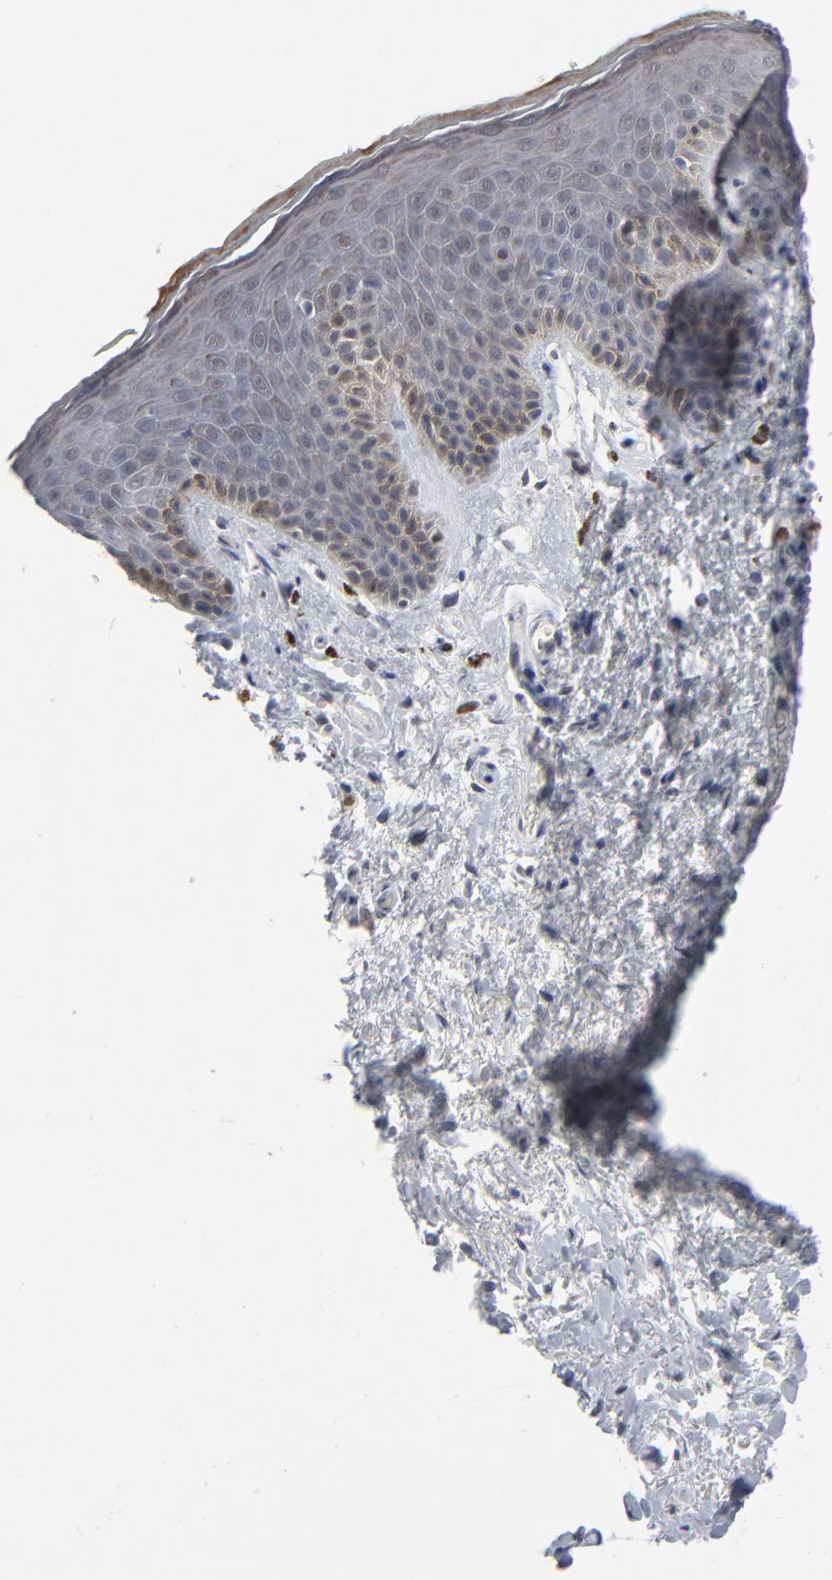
{"staining": {"intensity": "weak", "quantity": "<25%", "location": "nuclear"}, "tissue": "skin", "cell_type": "Epidermal cells", "image_type": "normal", "snomed": [{"axis": "morphology", "description": "Normal tissue, NOS"}, {"axis": "topography", "description": "Anal"}], "caption": "Histopathology image shows no significant protein staining in epidermal cells of normal skin.", "gene": "FOXN2", "patient": {"sex": "male", "age": 74}}